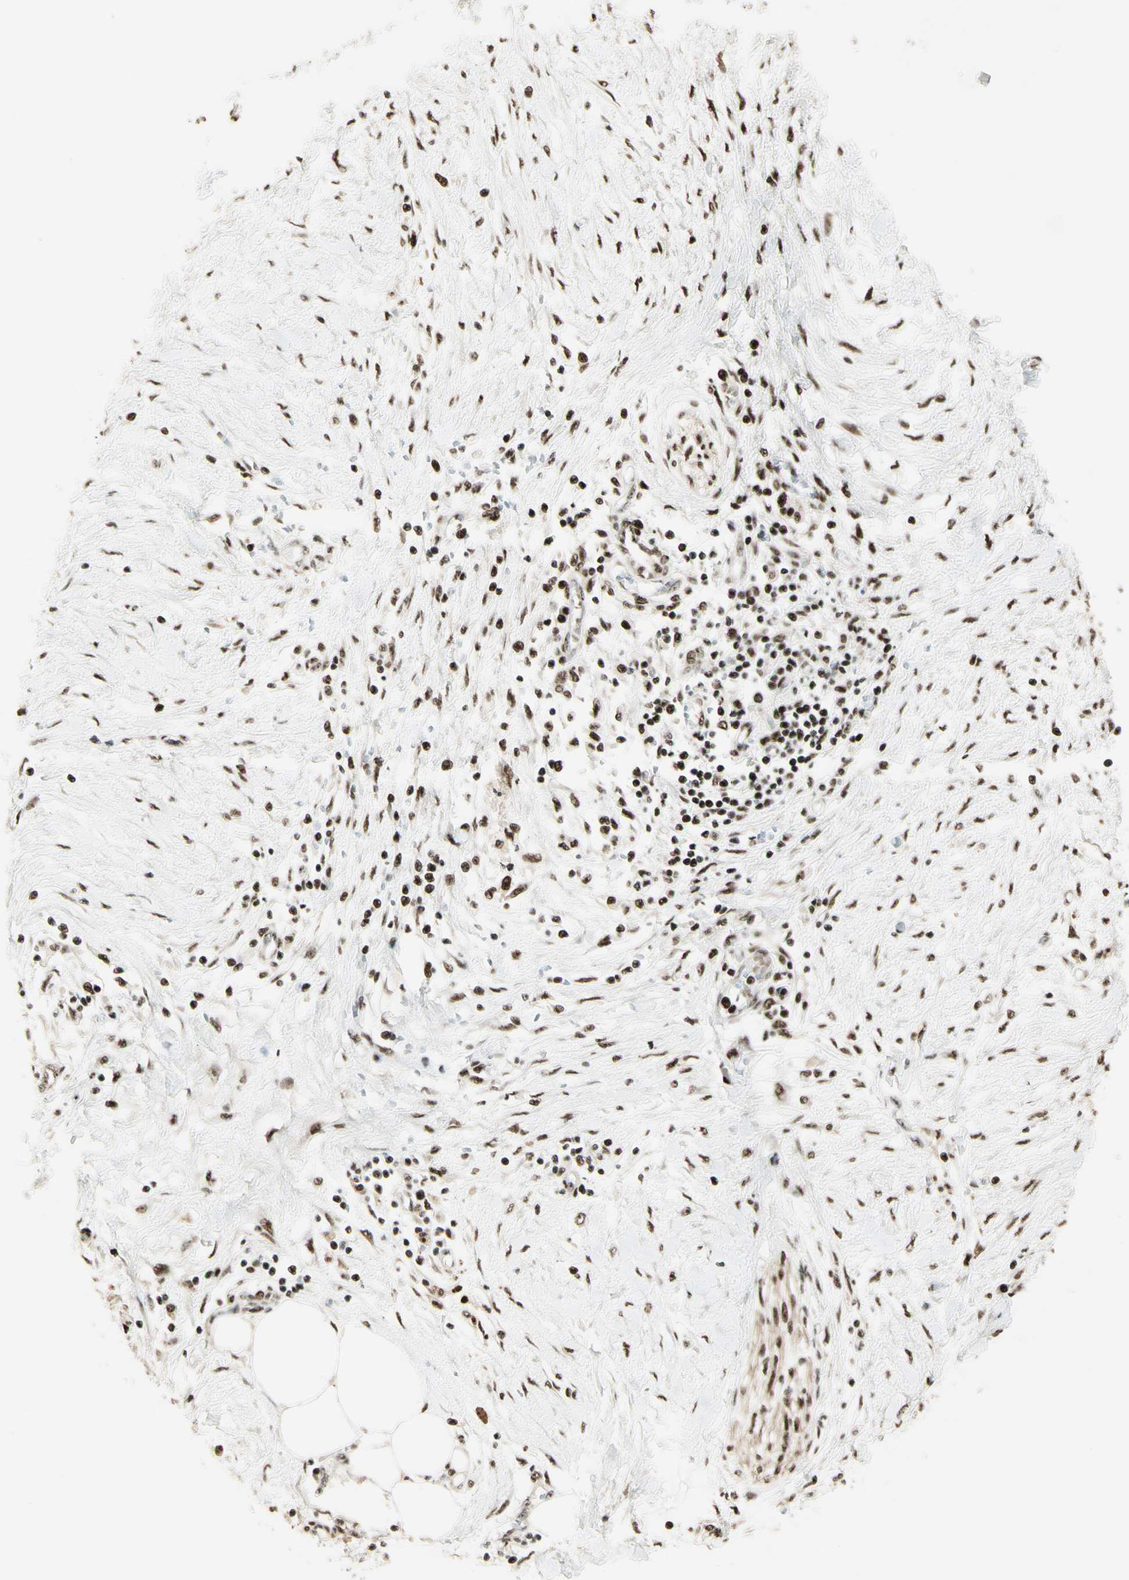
{"staining": {"intensity": "strong", "quantity": ">75%", "location": "nuclear"}, "tissue": "pancreatic cancer", "cell_type": "Tumor cells", "image_type": "cancer", "snomed": [{"axis": "morphology", "description": "Adenocarcinoma, NOS"}, {"axis": "topography", "description": "Pancreas"}], "caption": "DAB immunohistochemical staining of adenocarcinoma (pancreatic) reveals strong nuclear protein expression in about >75% of tumor cells.", "gene": "DHX9", "patient": {"sex": "female", "age": 70}}